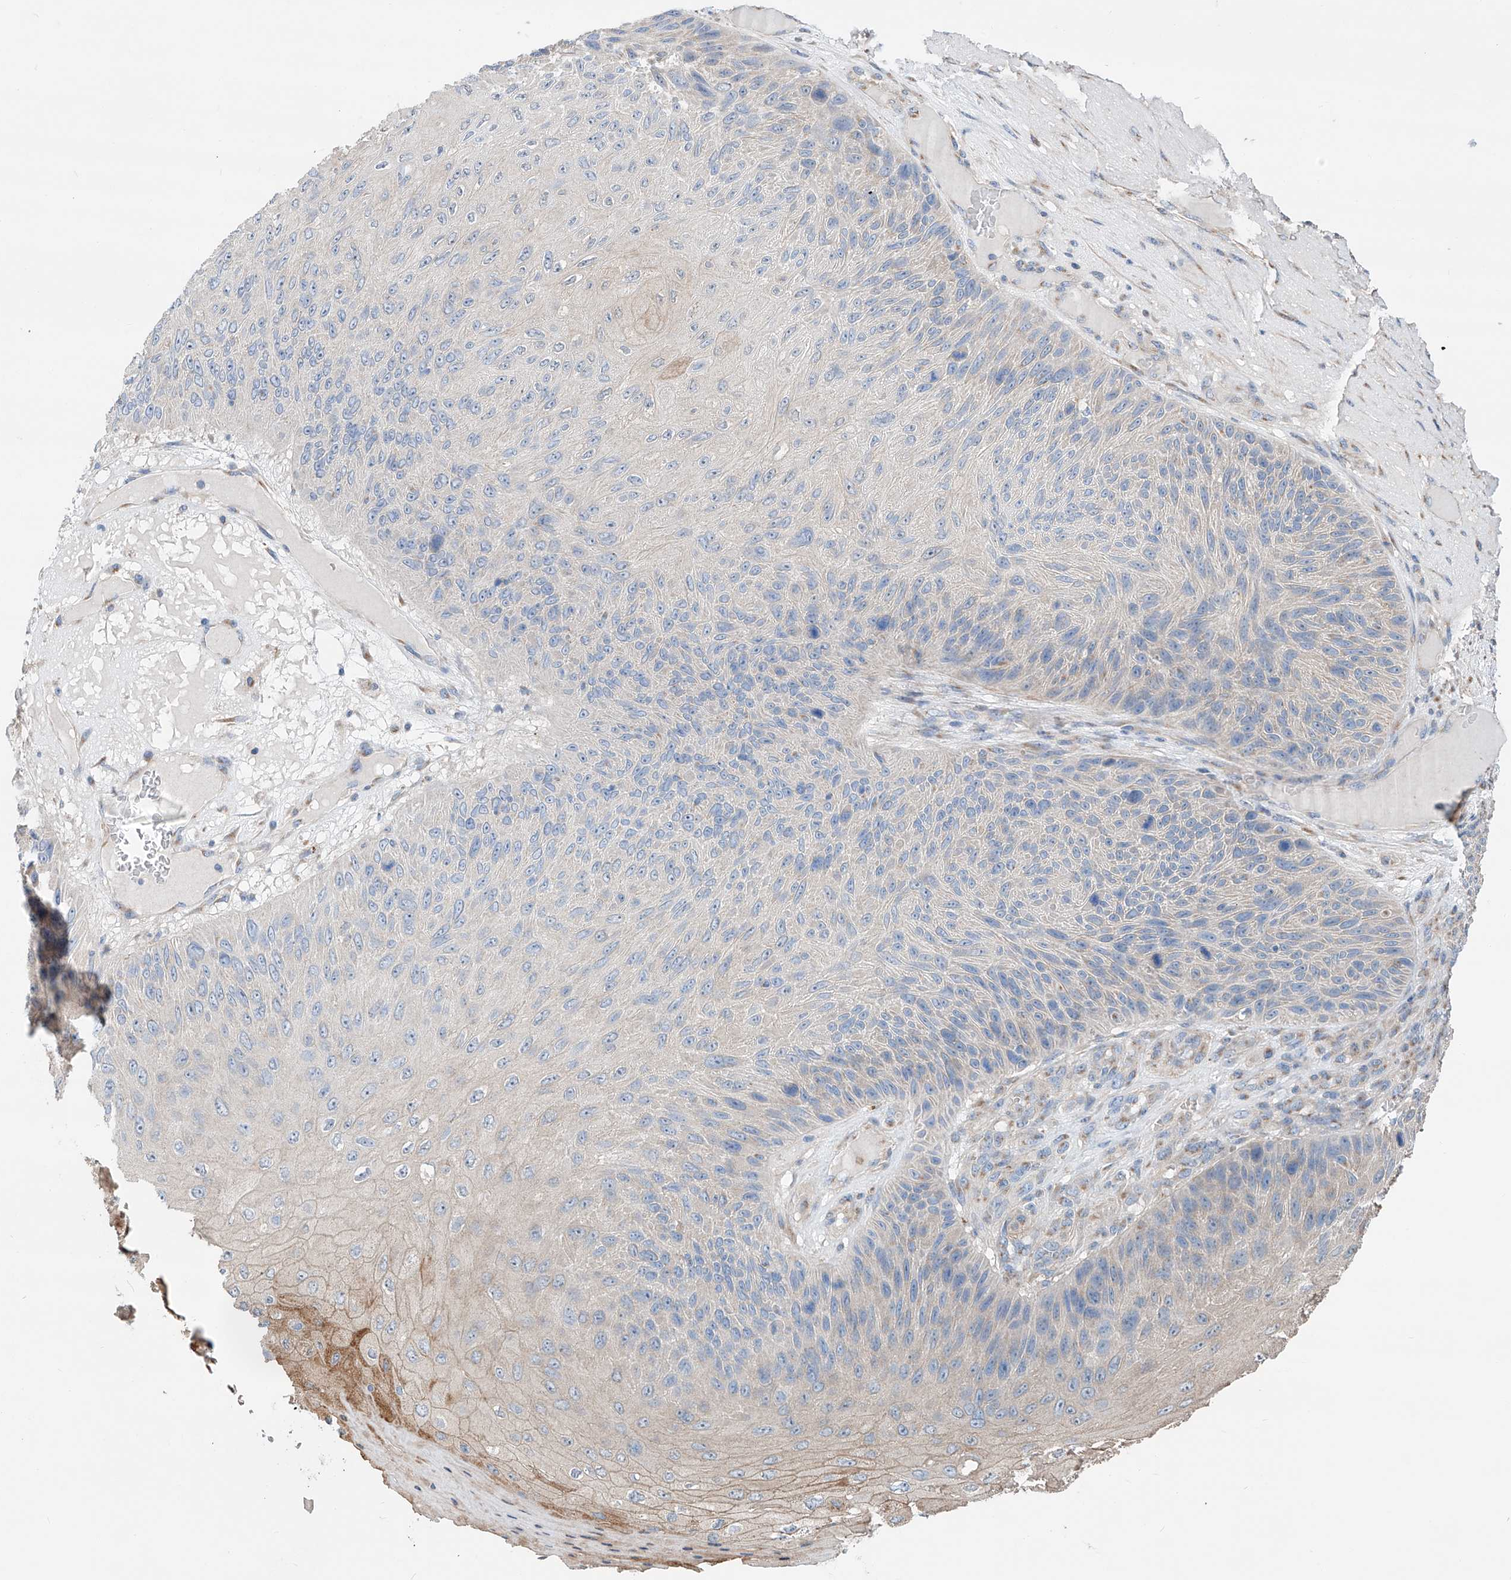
{"staining": {"intensity": "negative", "quantity": "none", "location": "none"}, "tissue": "skin cancer", "cell_type": "Tumor cells", "image_type": "cancer", "snomed": [{"axis": "morphology", "description": "Squamous cell carcinoma, NOS"}, {"axis": "topography", "description": "Skin"}], "caption": "There is no significant staining in tumor cells of skin cancer.", "gene": "SLC22A7", "patient": {"sex": "female", "age": 88}}